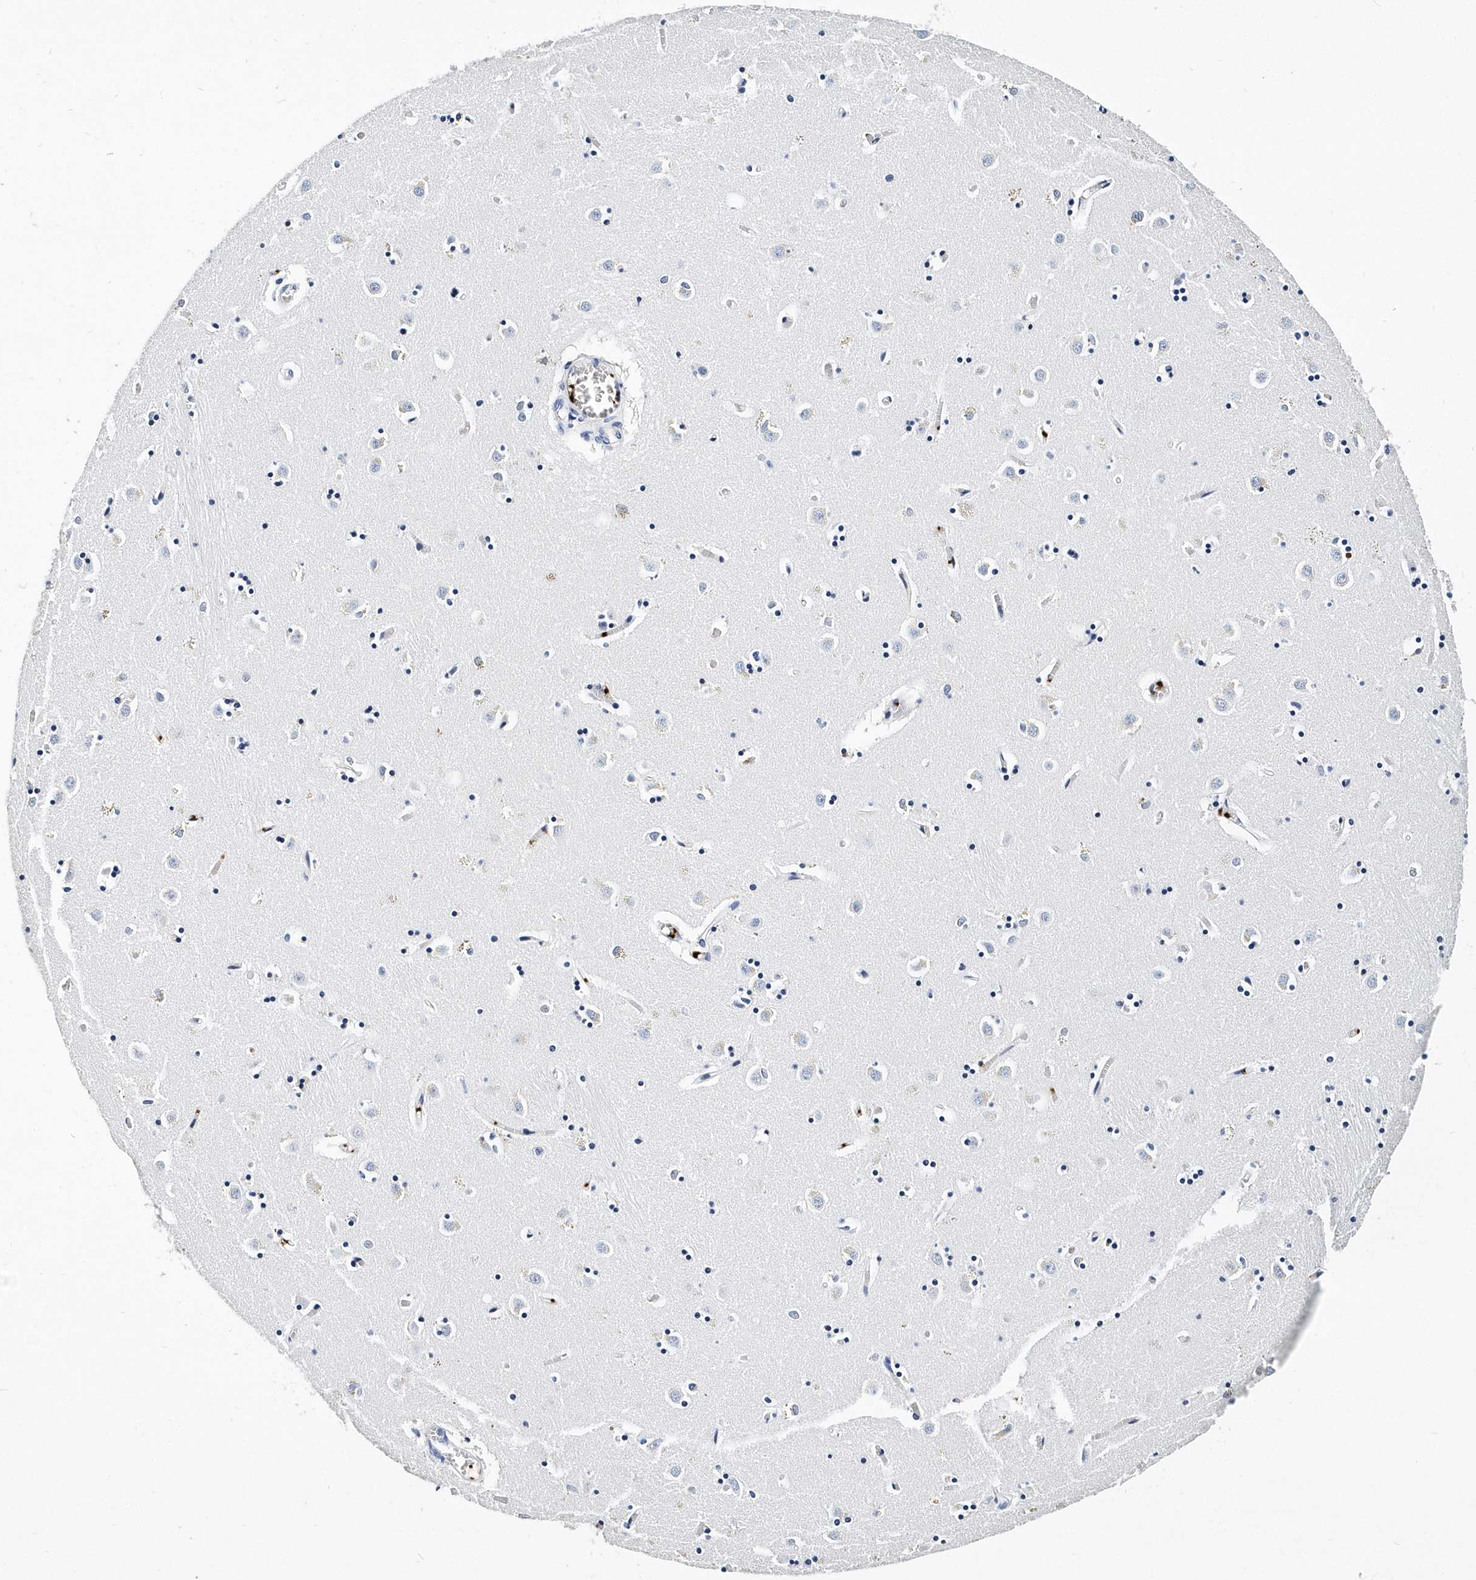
{"staining": {"intensity": "negative", "quantity": "none", "location": "none"}, "tissue": "caudate", "cell_type": "Glial cells", "image_type": "normal", "snomed": [{"axis": "morphology", "description": "Normal tissue, NOS"}, {"axis": "topography", "description": "Lateral ventricle wall"}], "caption": "Immunohistochemistry (IHC) of unremarkable human caudate shows no positivity in glial cells.", "gene": "ITGA2B", "patient": {"sex": "male", "age": 70}}